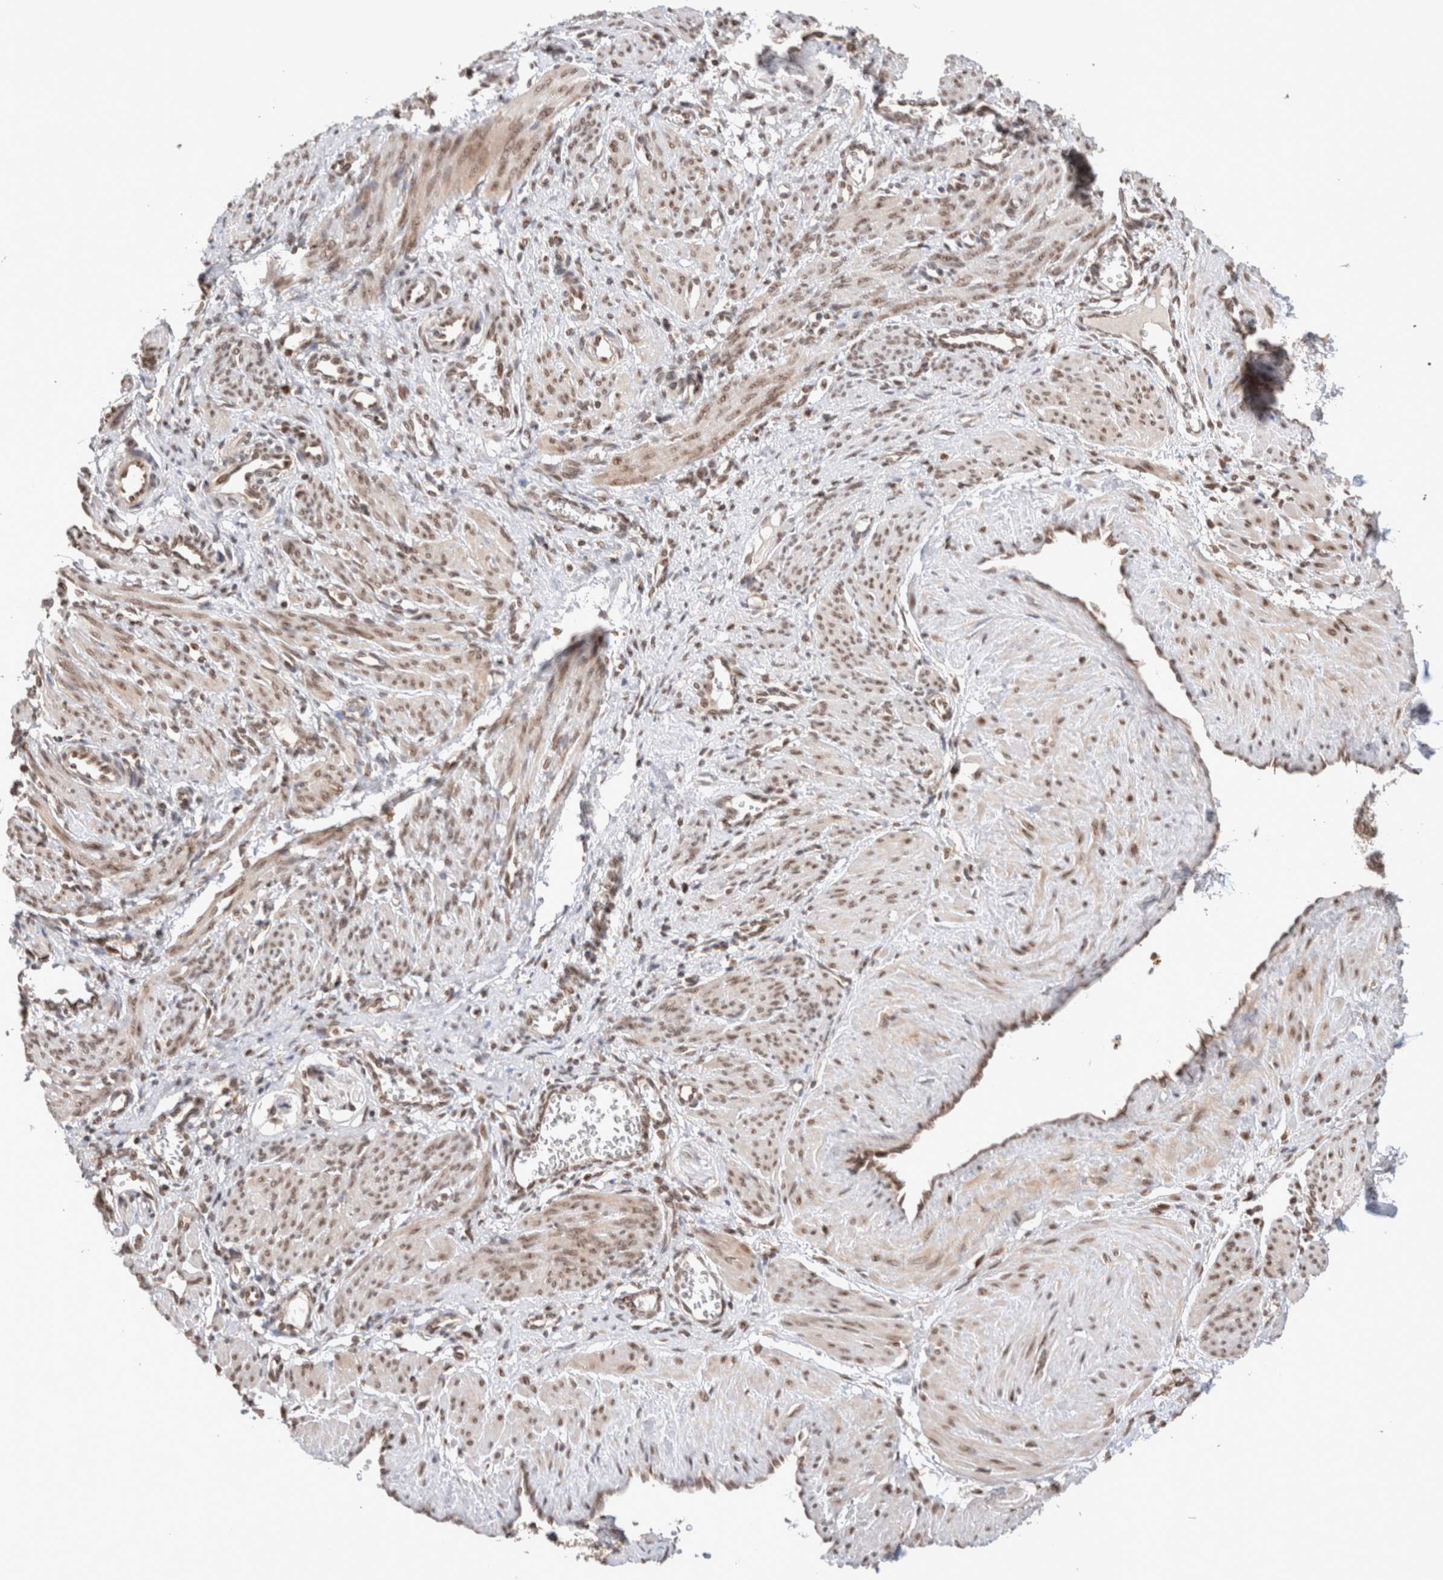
{"staining": {"intensity": "moderate", "quantity": ">75%", "location": "nuclear"}, "tissue": "smooth muscle", "cell_type": "Smooth muscle cells", "image_type": "normal", "snomed": [{"axis": "morphology", "description": "Normal tissue, NOS"}, {"axis": "topography", "description": "Endometrium"}], "caption": "A medium amount of moderate nuclear positivity is seen in about >75% of smooth muscle cells in unremarkable smooth muscle.", "gene": "TPR", "patient": {"sex": "female", "age": 33}}